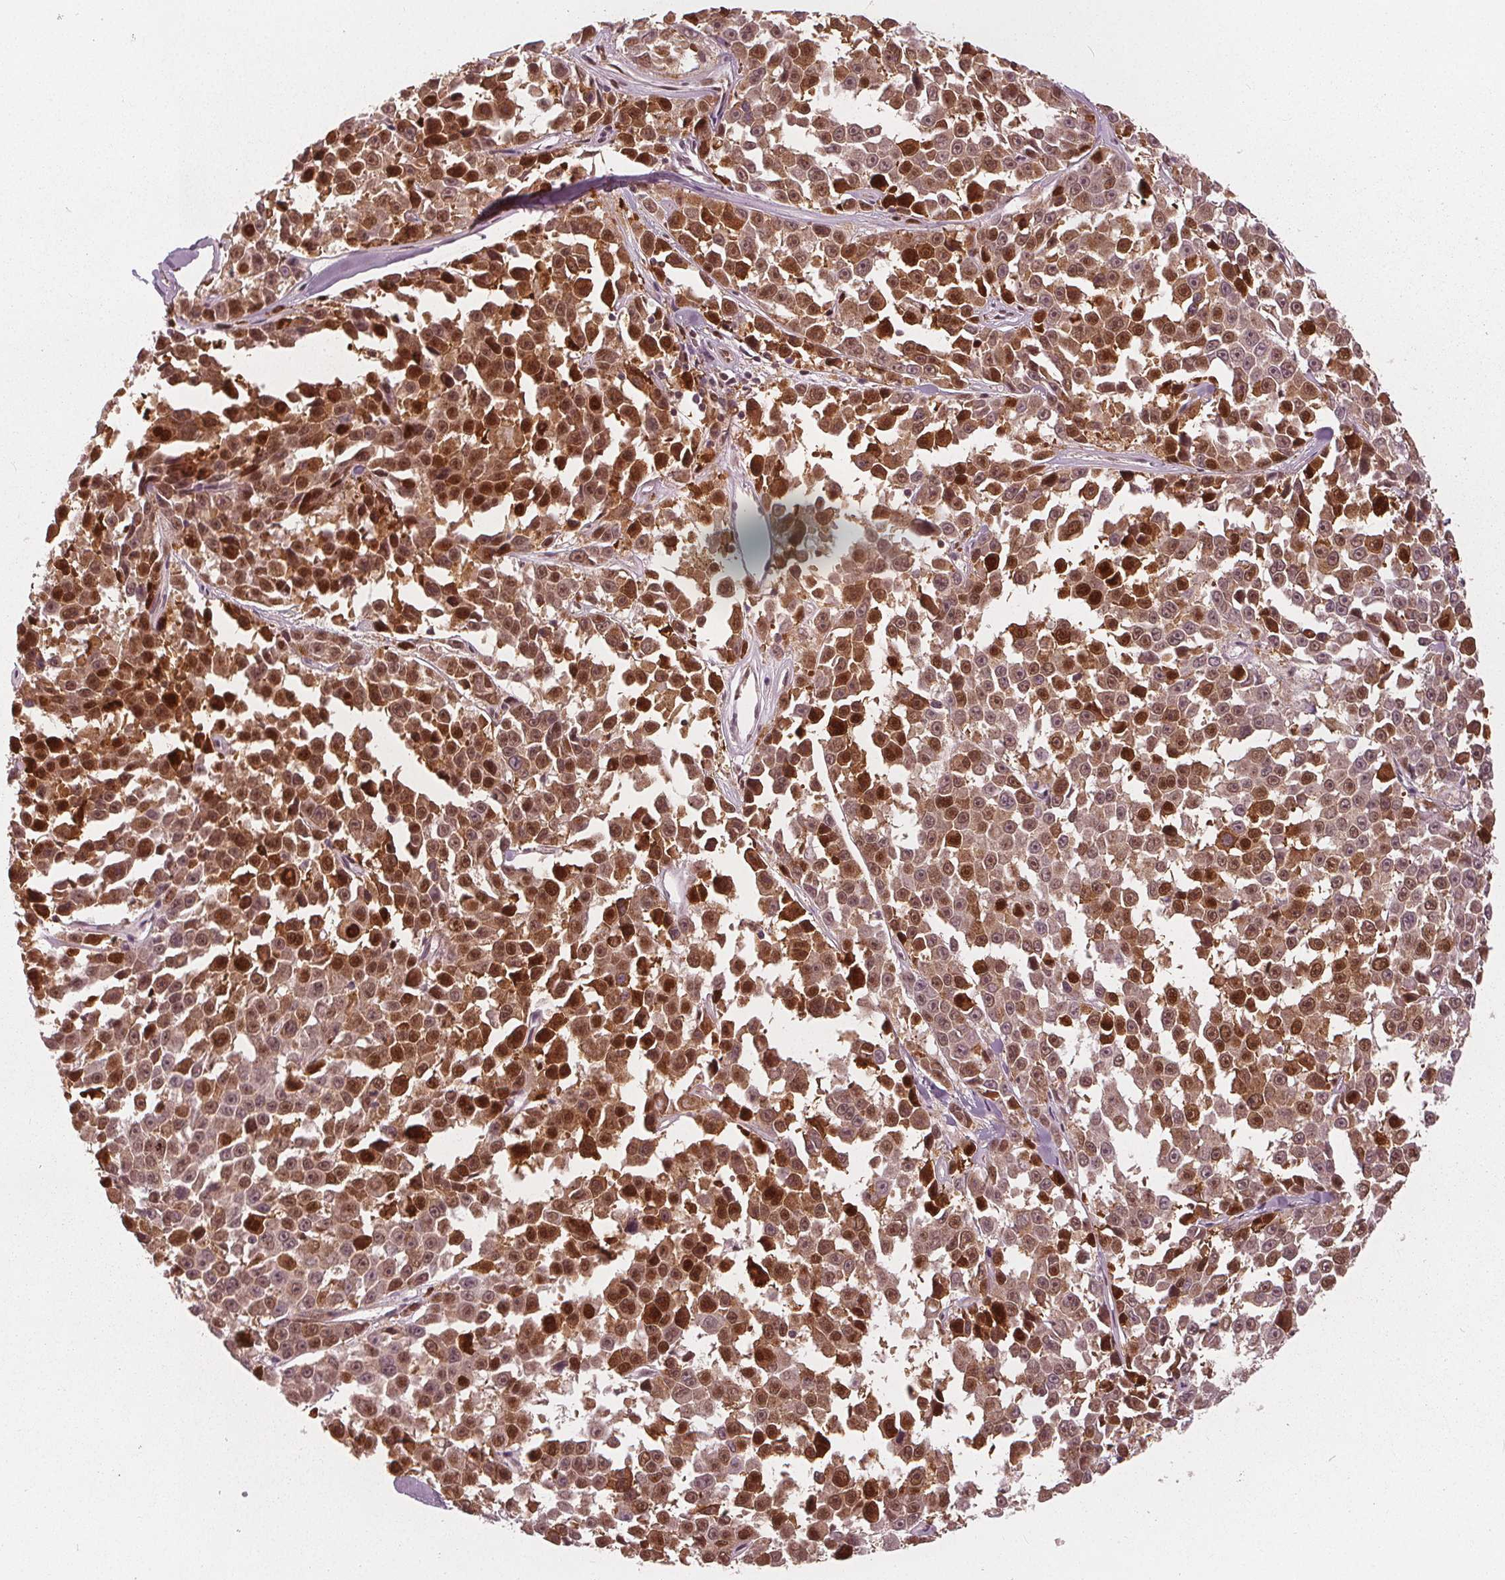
{"staining": {"intensity": "strong", "quantity": ">75%", "location": "cytoplasmic/membranous,nuclear"}, "tissue": "melanoma", "cell_type": "Tumor cells", "image_type": "cancer", "snomed": [{"axis": "morphology", "description": "Malignant melanoma, NOS"}, {"axis": "topography", "description": "Skin"}], "caption": "Immunohistochemical staining of human malignant melanoma shows high levels of strong cytoplasmic/membranous and nuclear protein staining in about >75% of tumor cells. (DAB (3,3'-diaminobenzidine) IHC, brown staining for protein, blue staining for nuclei).", "gene": "SQSTM1", "patient": {"sex": "female", "age": 66}}